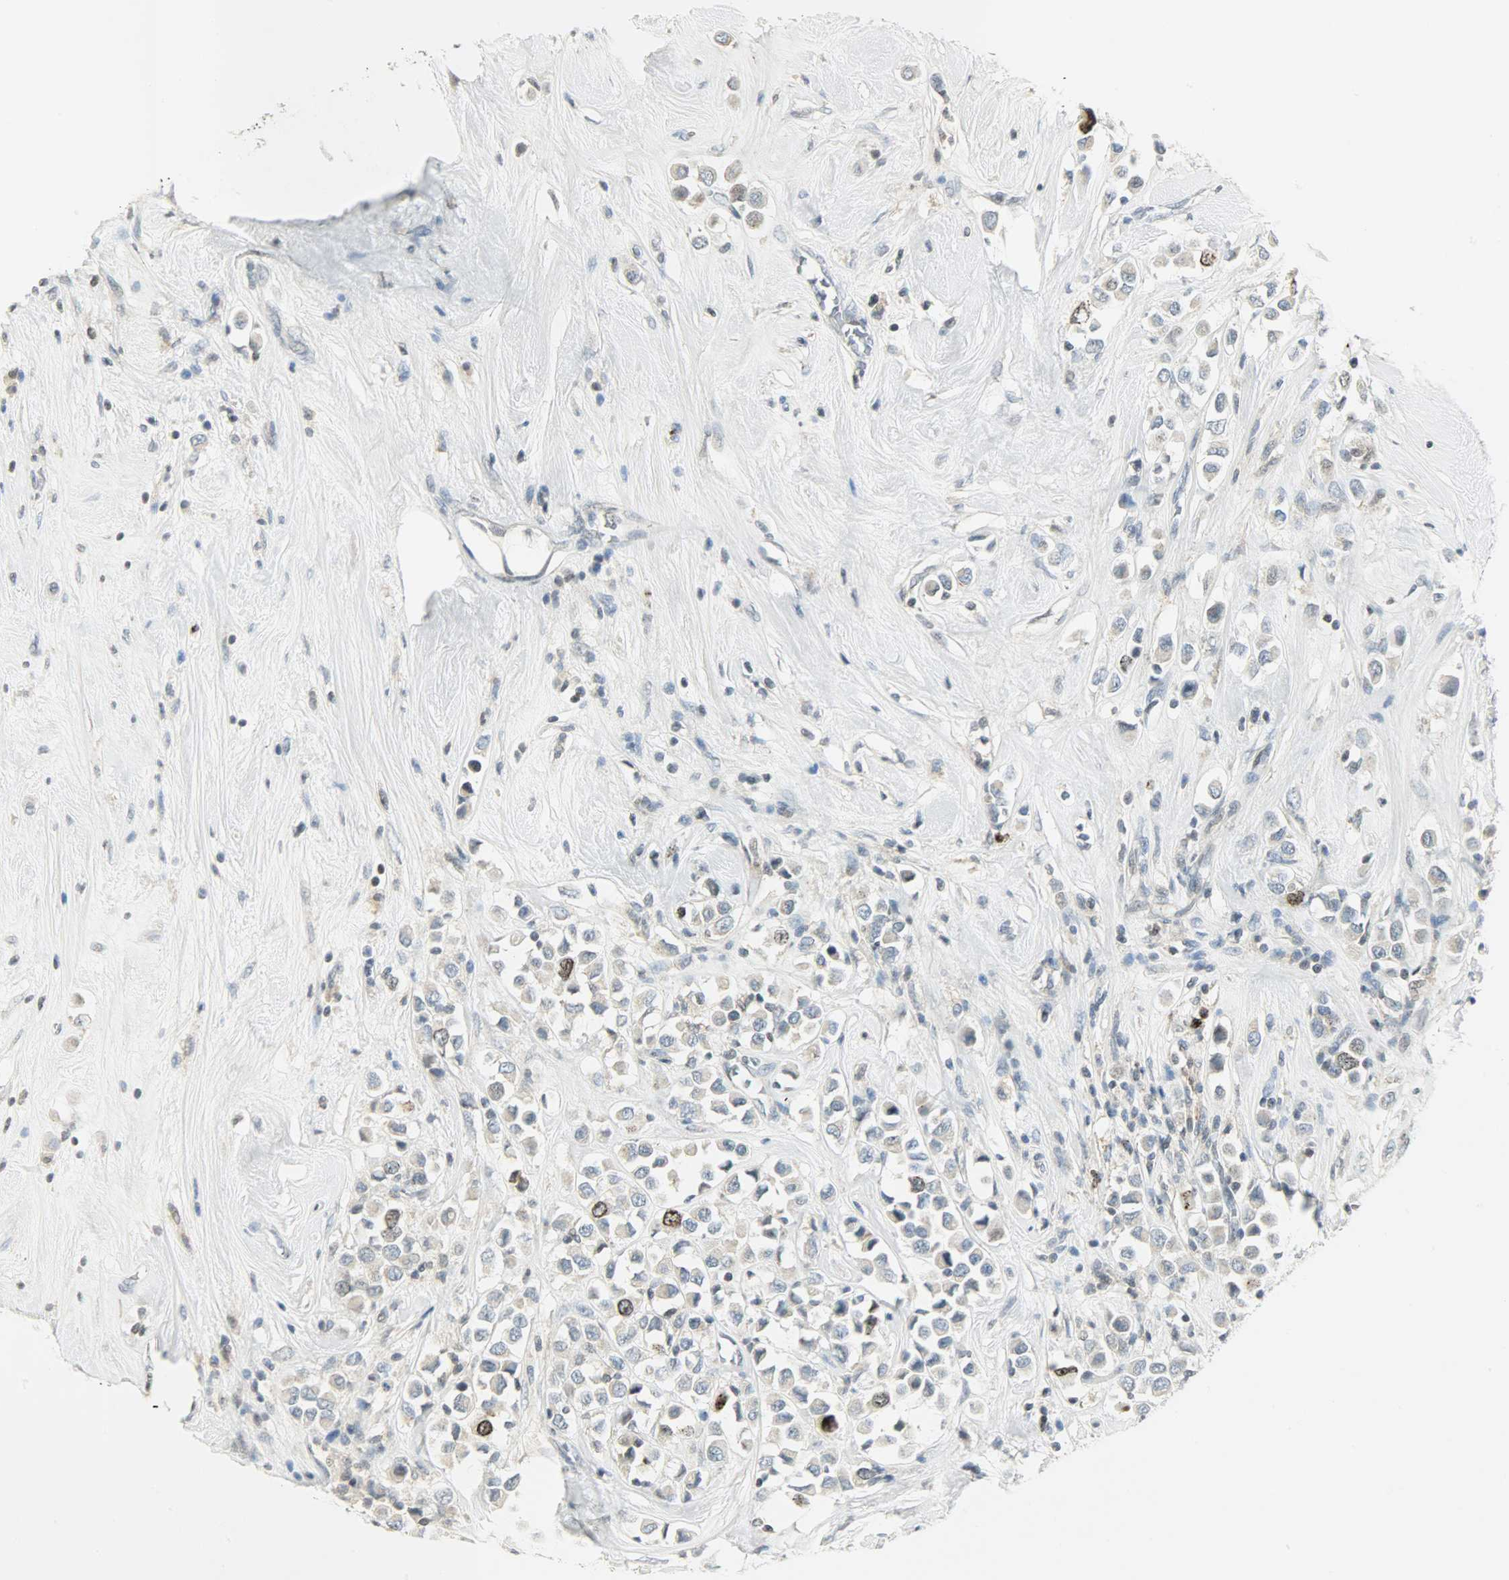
{"staining": {"intensity": "moderate", "quantity": "<25%", "location": "nuclear"}, "tissue": "breast cancer", "cell_type": "Tumor cells", "image_type": "cancer", "snomed": [{"axis": "morphology", "description": "Duct carcinoma"}, {"axis": "topography", "description": "Breast"}], "caption": "Immunohistochemical staining of human intraductal carcinoma (breast) exhibits low levels of moderate nuclear protein positivity in about <25% of tumor cells. The staining is performed using DAB brown chromogen to label protein expression. The nuclei are counter-stained blue using hematoxylin.", "gene": "AURKB", "patient": {"sex": "female", "age": 61}}